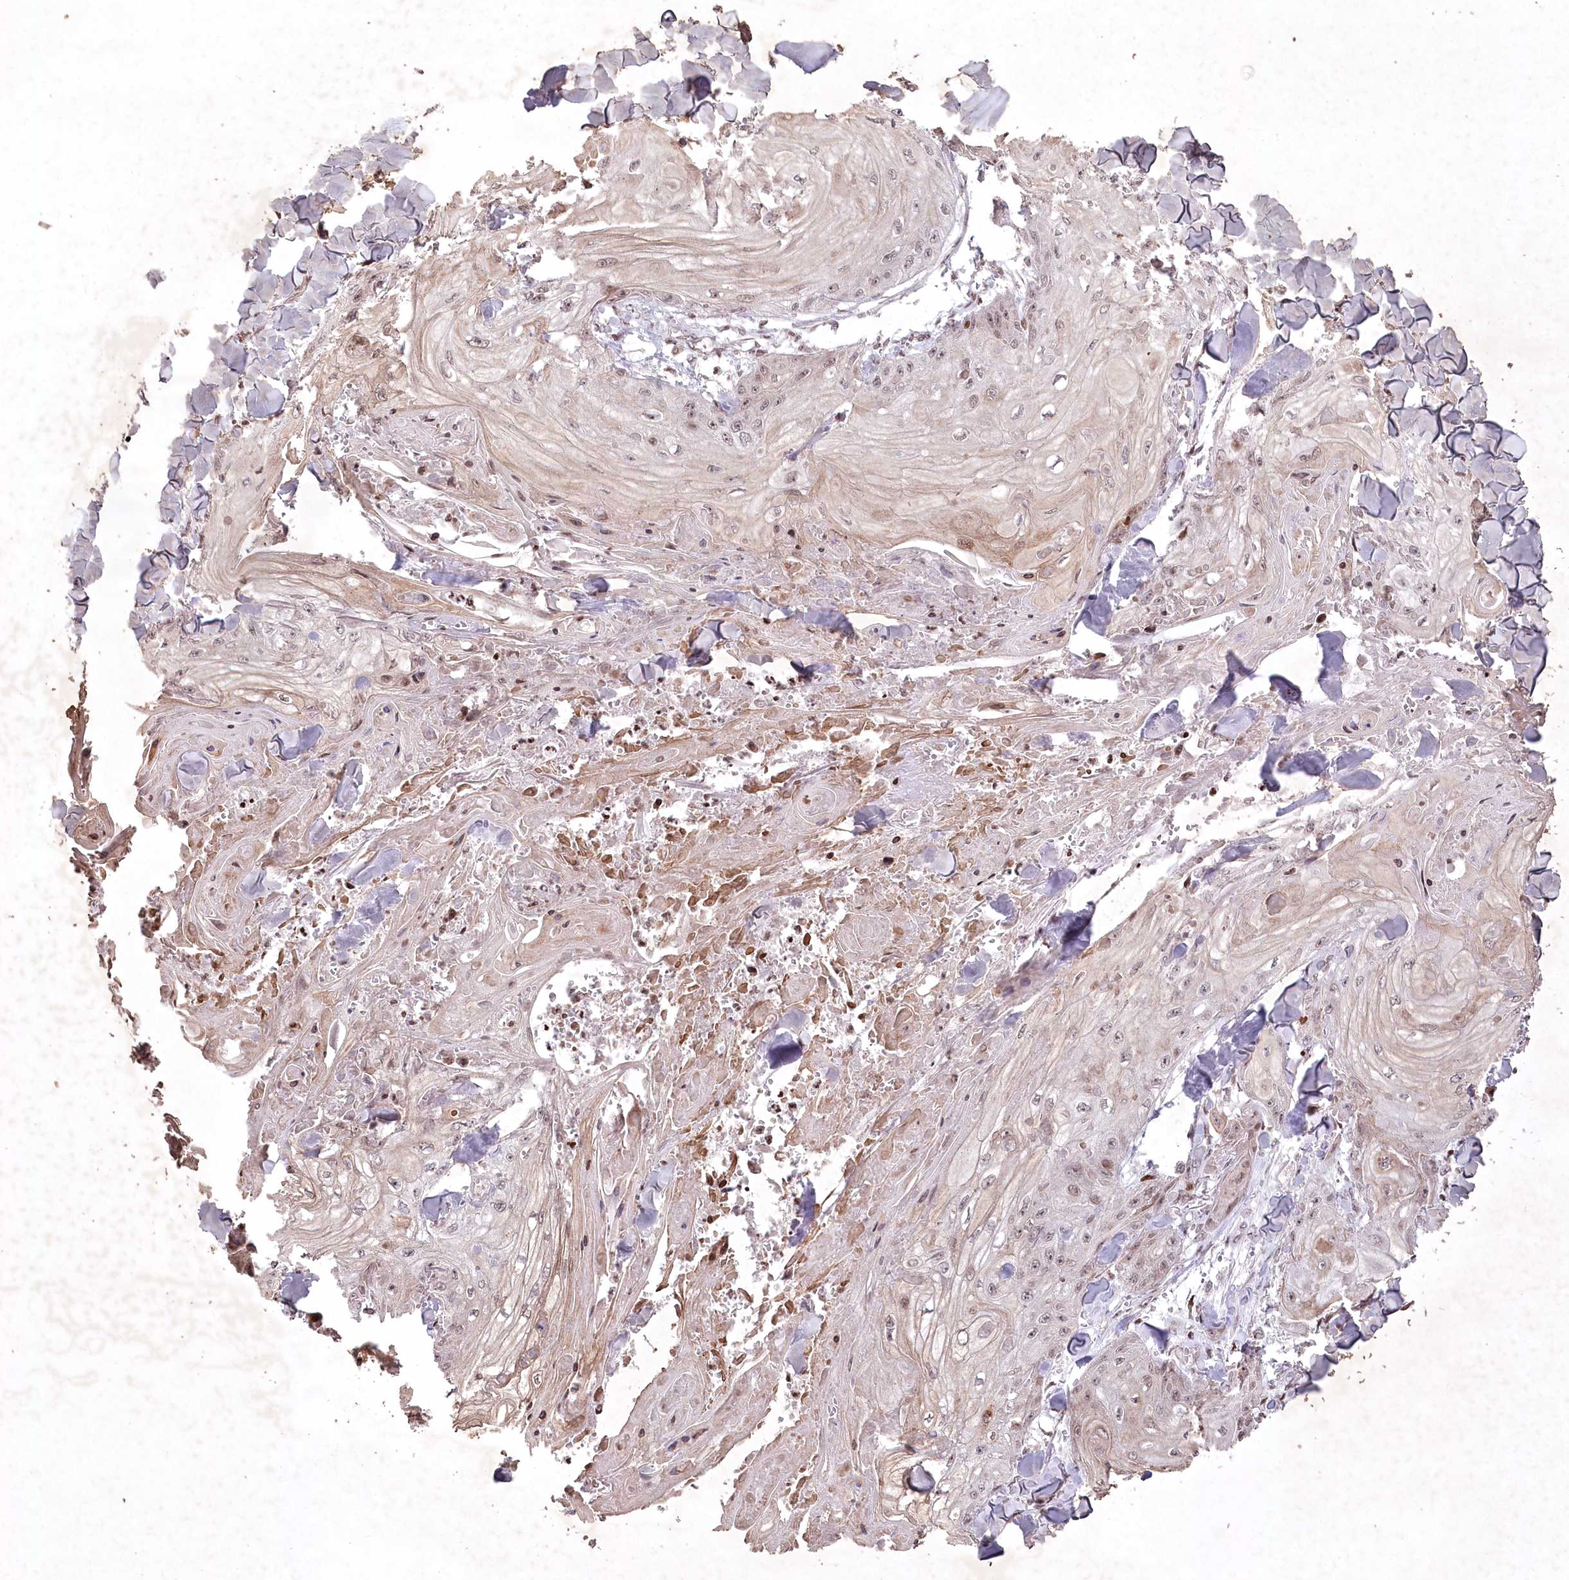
{"staining": {"intensity": "moderate", "quantity": ">75%", "location": "nuclear"}, "tissue": "skin cancer", "cell_type": "Tumor cells", "image_type": "cancer", "snomed": [{"axis": "morphology", "description": "Squamous cell carcinoma, NOS"}, {"axis": "topography", "description": "Skin"}], "caption": "Brown immunohistochemical staining in human skin cancer (squamous cell carcinoma) exhibits moderate nuclear staining in about >75% of tumor cells. (Brightfield microscopy of DAB IHC at high magnification).", "gene": "CCSER2", "patient": {"sex": "male", "age": 74}}